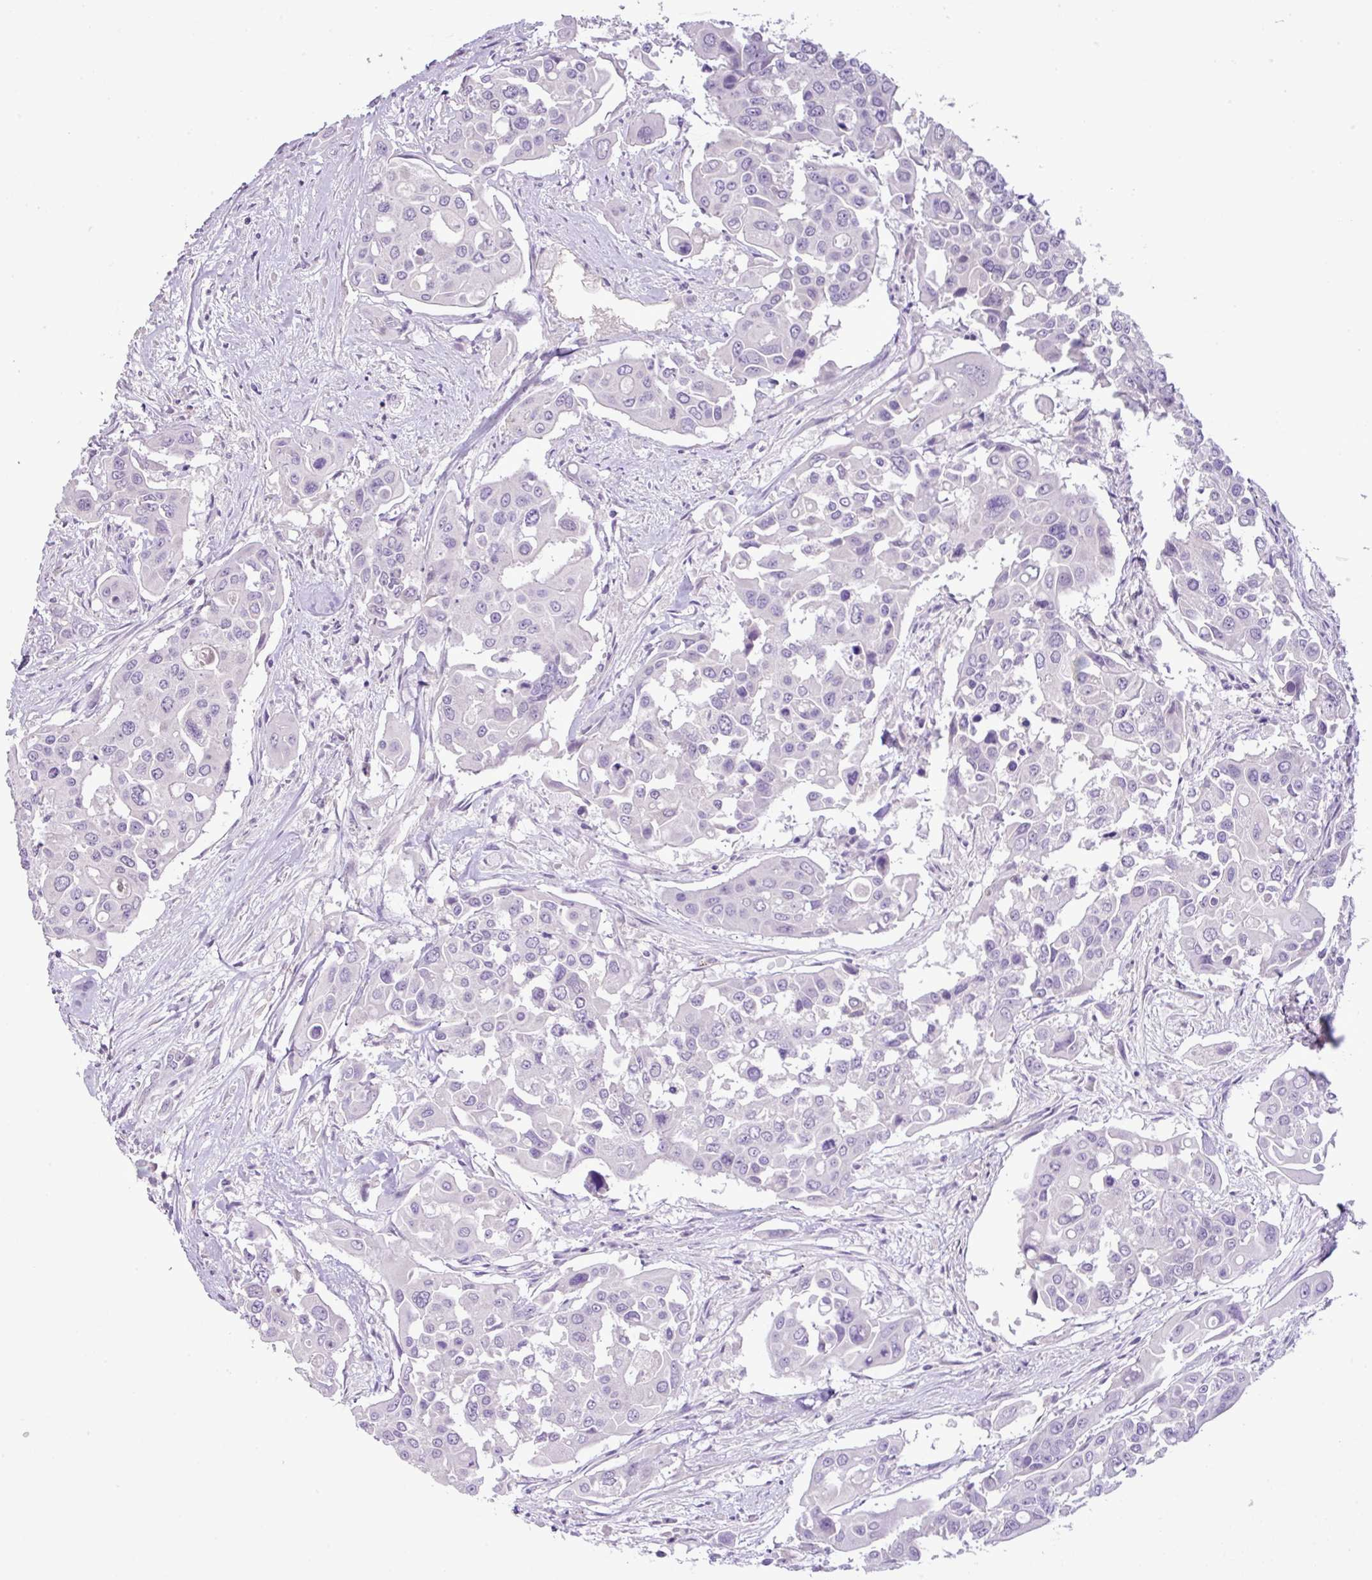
{"staining": {"intensity": "negative", "quantity": "none", "location": "none"}, "tissue": "colorectal cancer", "cell_type": "Tumor cells", "image_type": "cancer", "snomed": [{"axis": "morphology", "description": "Adenocarcinoma, NOS"}, {"axis": "topography", "description": "Colon"}], "caption": "High power microscopy image of an immunohistochemistry image of colorectal cancer, revealing no significant staining in tumor cells.", "gene": "HTR3E", "patient": {"sex": "male", "age": 77}}